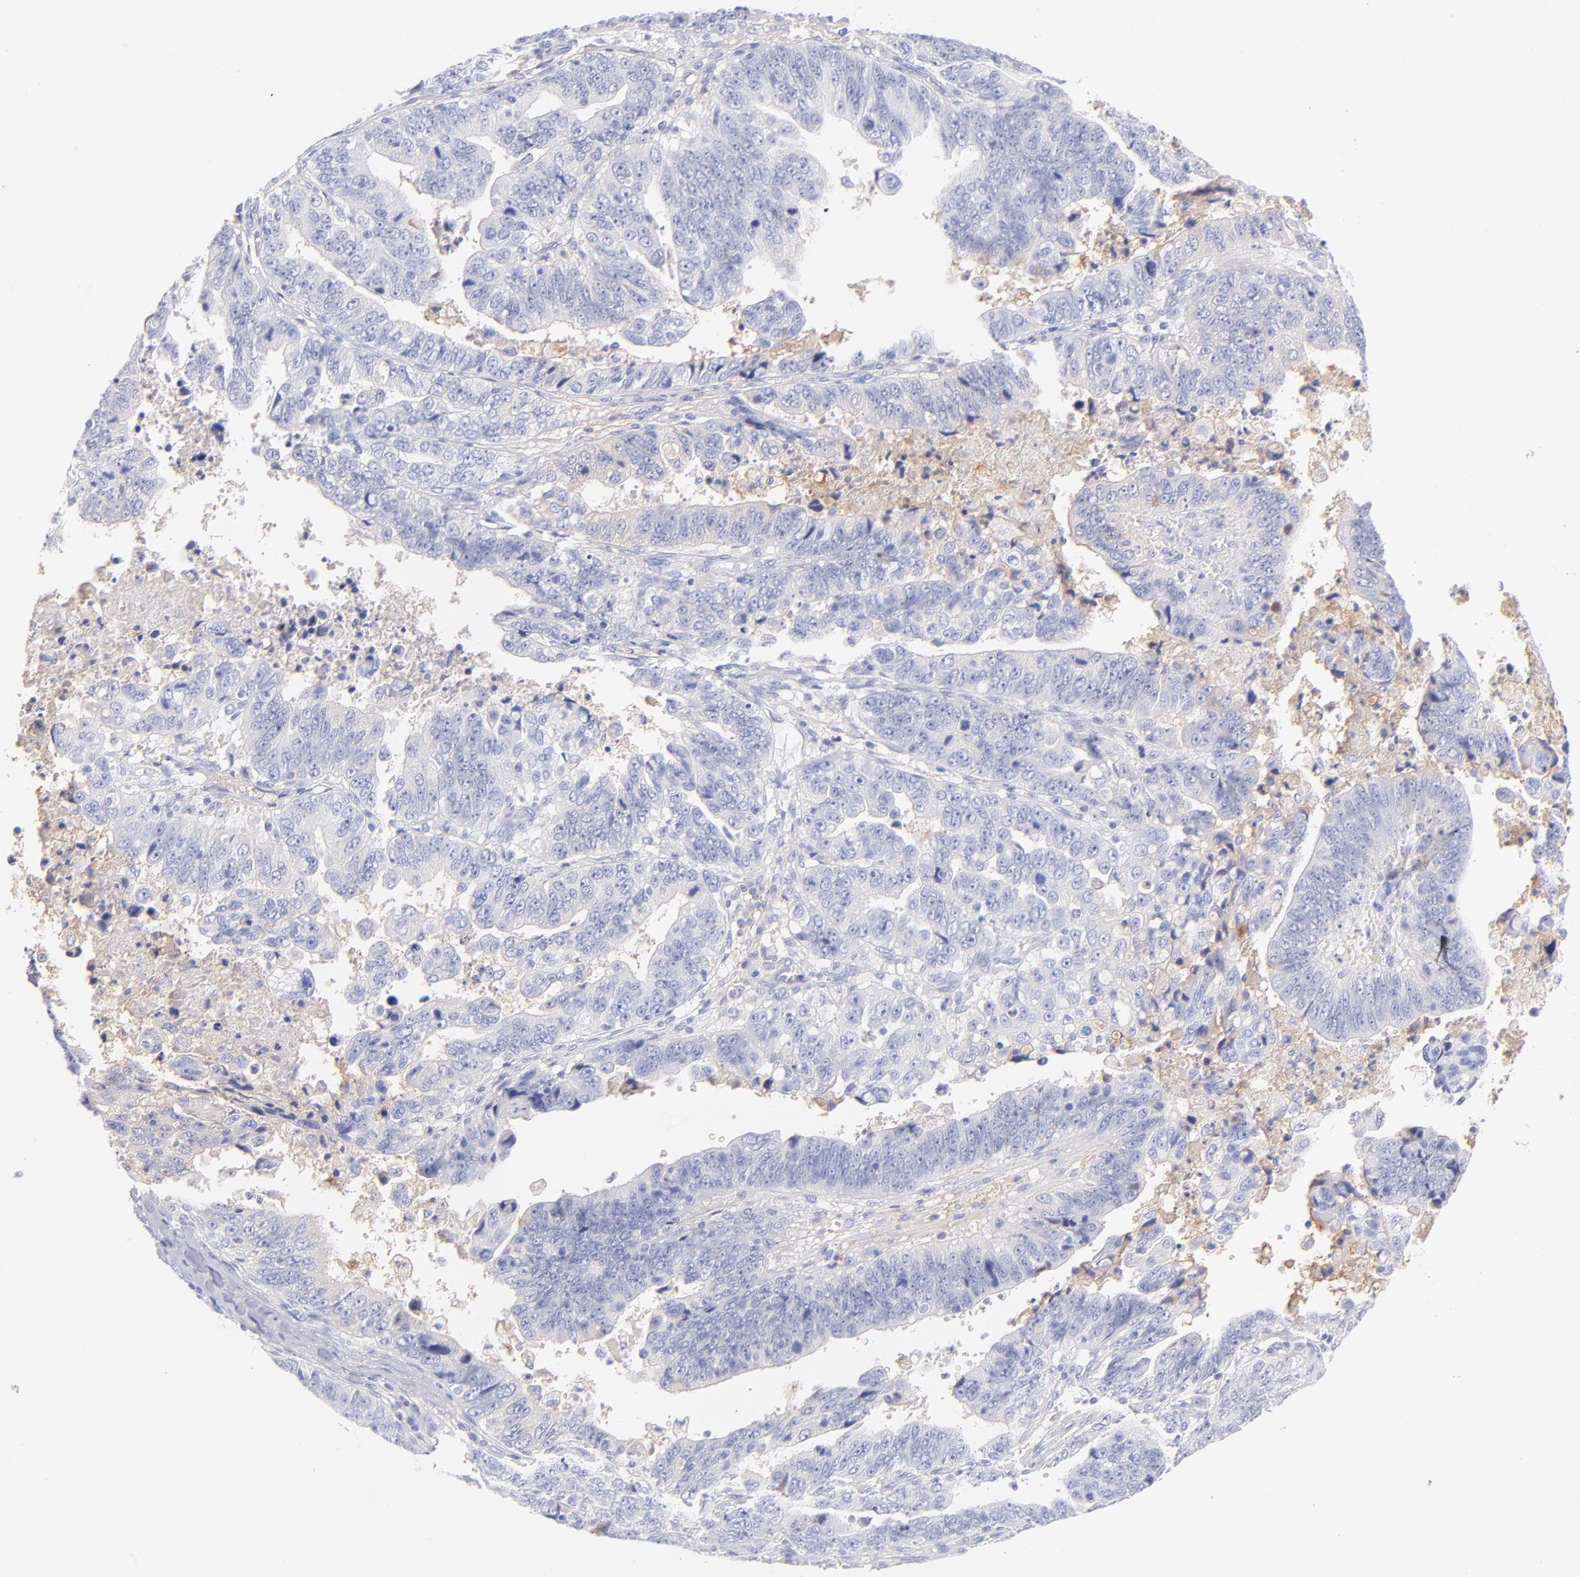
{"staining": {"intensity": "negative", "quantity": "none", "location": "none"}, "tissue": "stomach cancer", "cell_type": "Tumor cells", "image_type": "cancer", "snomed": [{"axis": "morphology", "description": "Adenocarcinoma, NOS"}, {"axis": "topography", "description": "Stomach, upper"}], "caption": "Tumor cells show no significant protein staining in stomach cancer (adenocarcinoma).", "gene": "HP", "patient": {"sex": "female", "age": 50}}